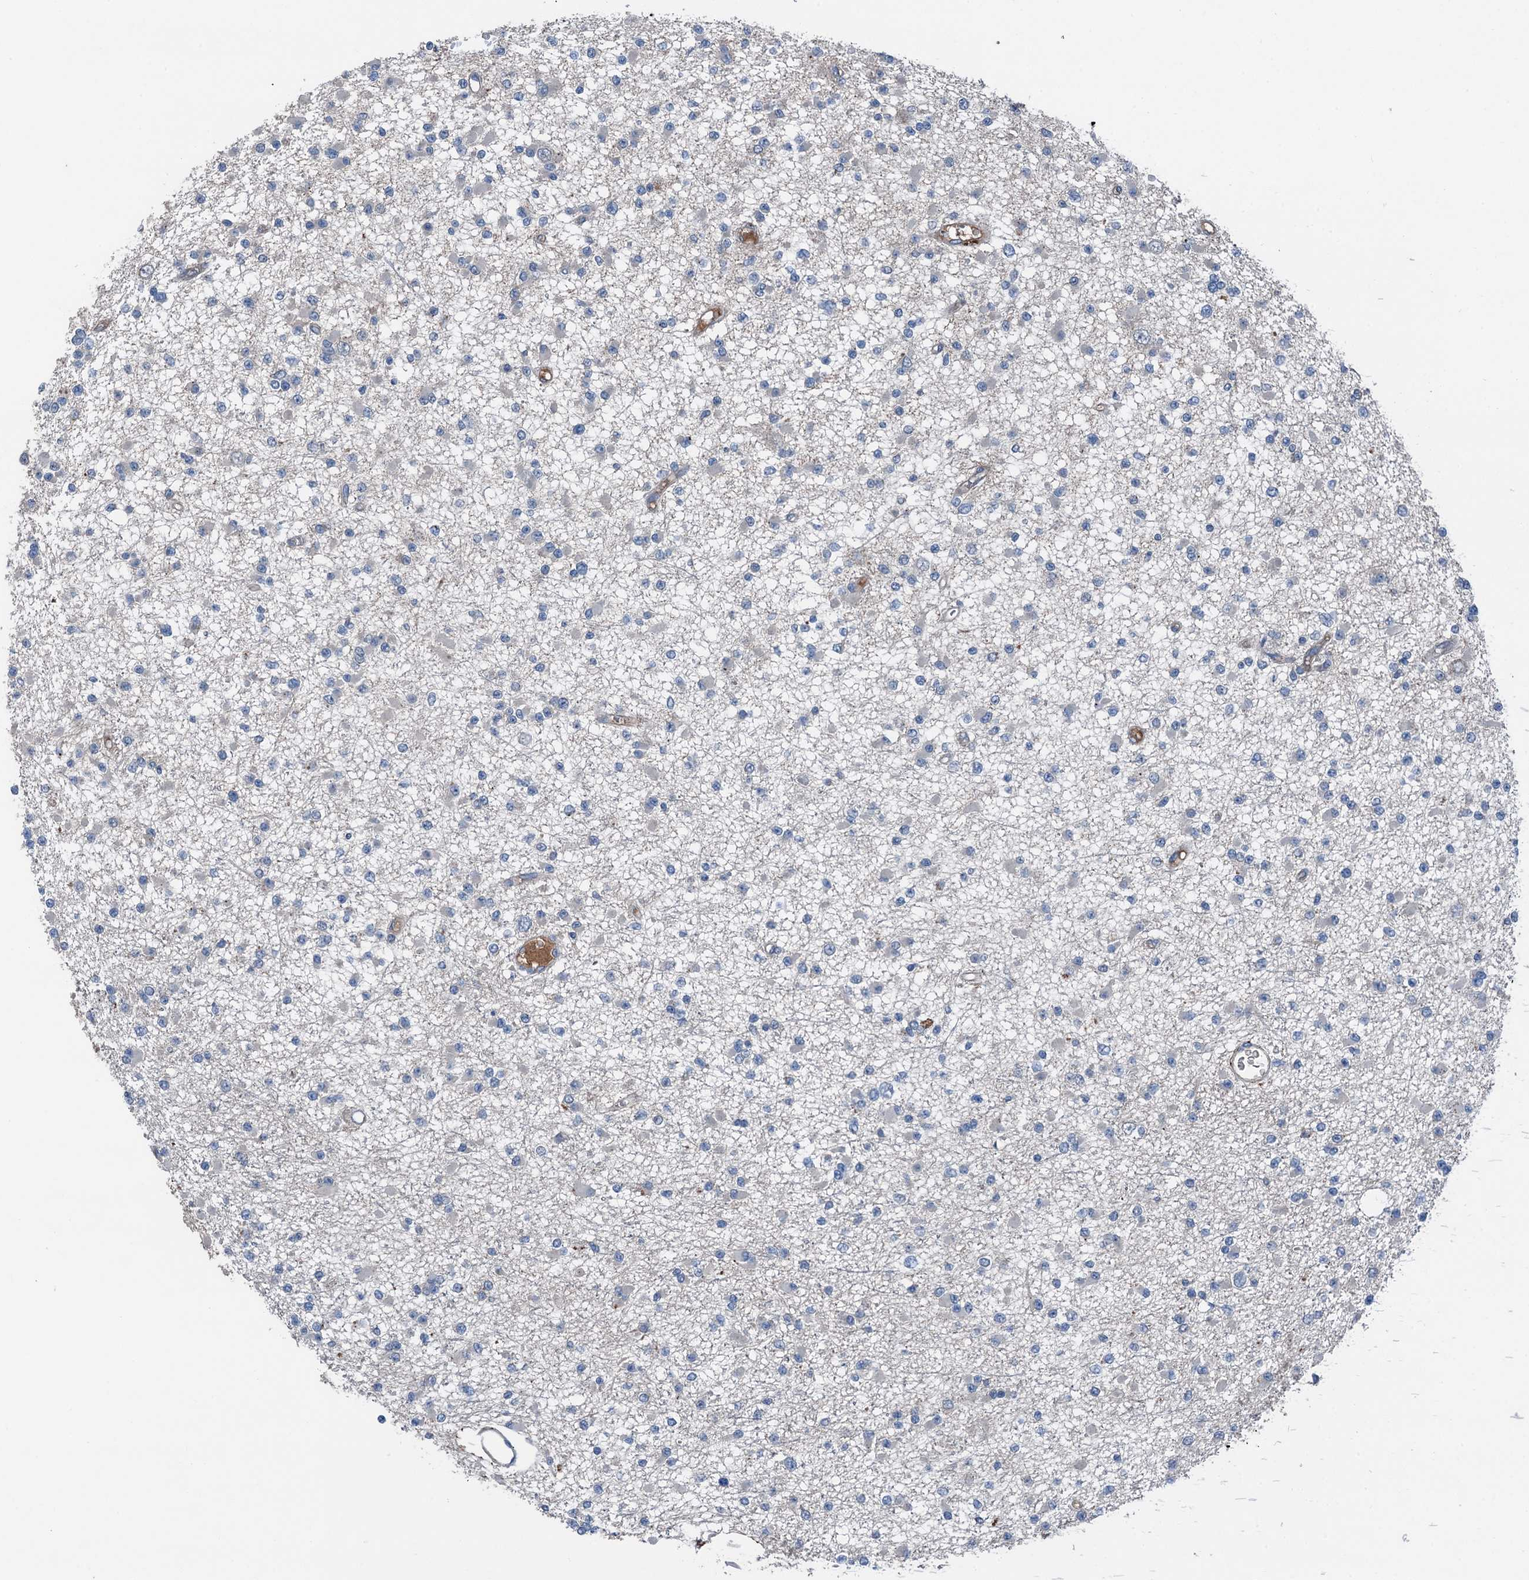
{"staining": {"intensity": "negative", "quantity": "none", "location": "none"}, "tissue": "glioma", "cell_type": "Tumor cells", "image_type": "cancer", "snomed": [{"axis": "morphology", "description": "Glioma, malignant, Low grade"}, {"axis": "topography", "description": "Brain"}], "caption": "This is an immunohistochemistry photomicrograph of human low-grade glioma (malignant). There is no staining in tumor cells.", "gene": "SLC2A10", "patient": {"sex": "female", "age": 22}}